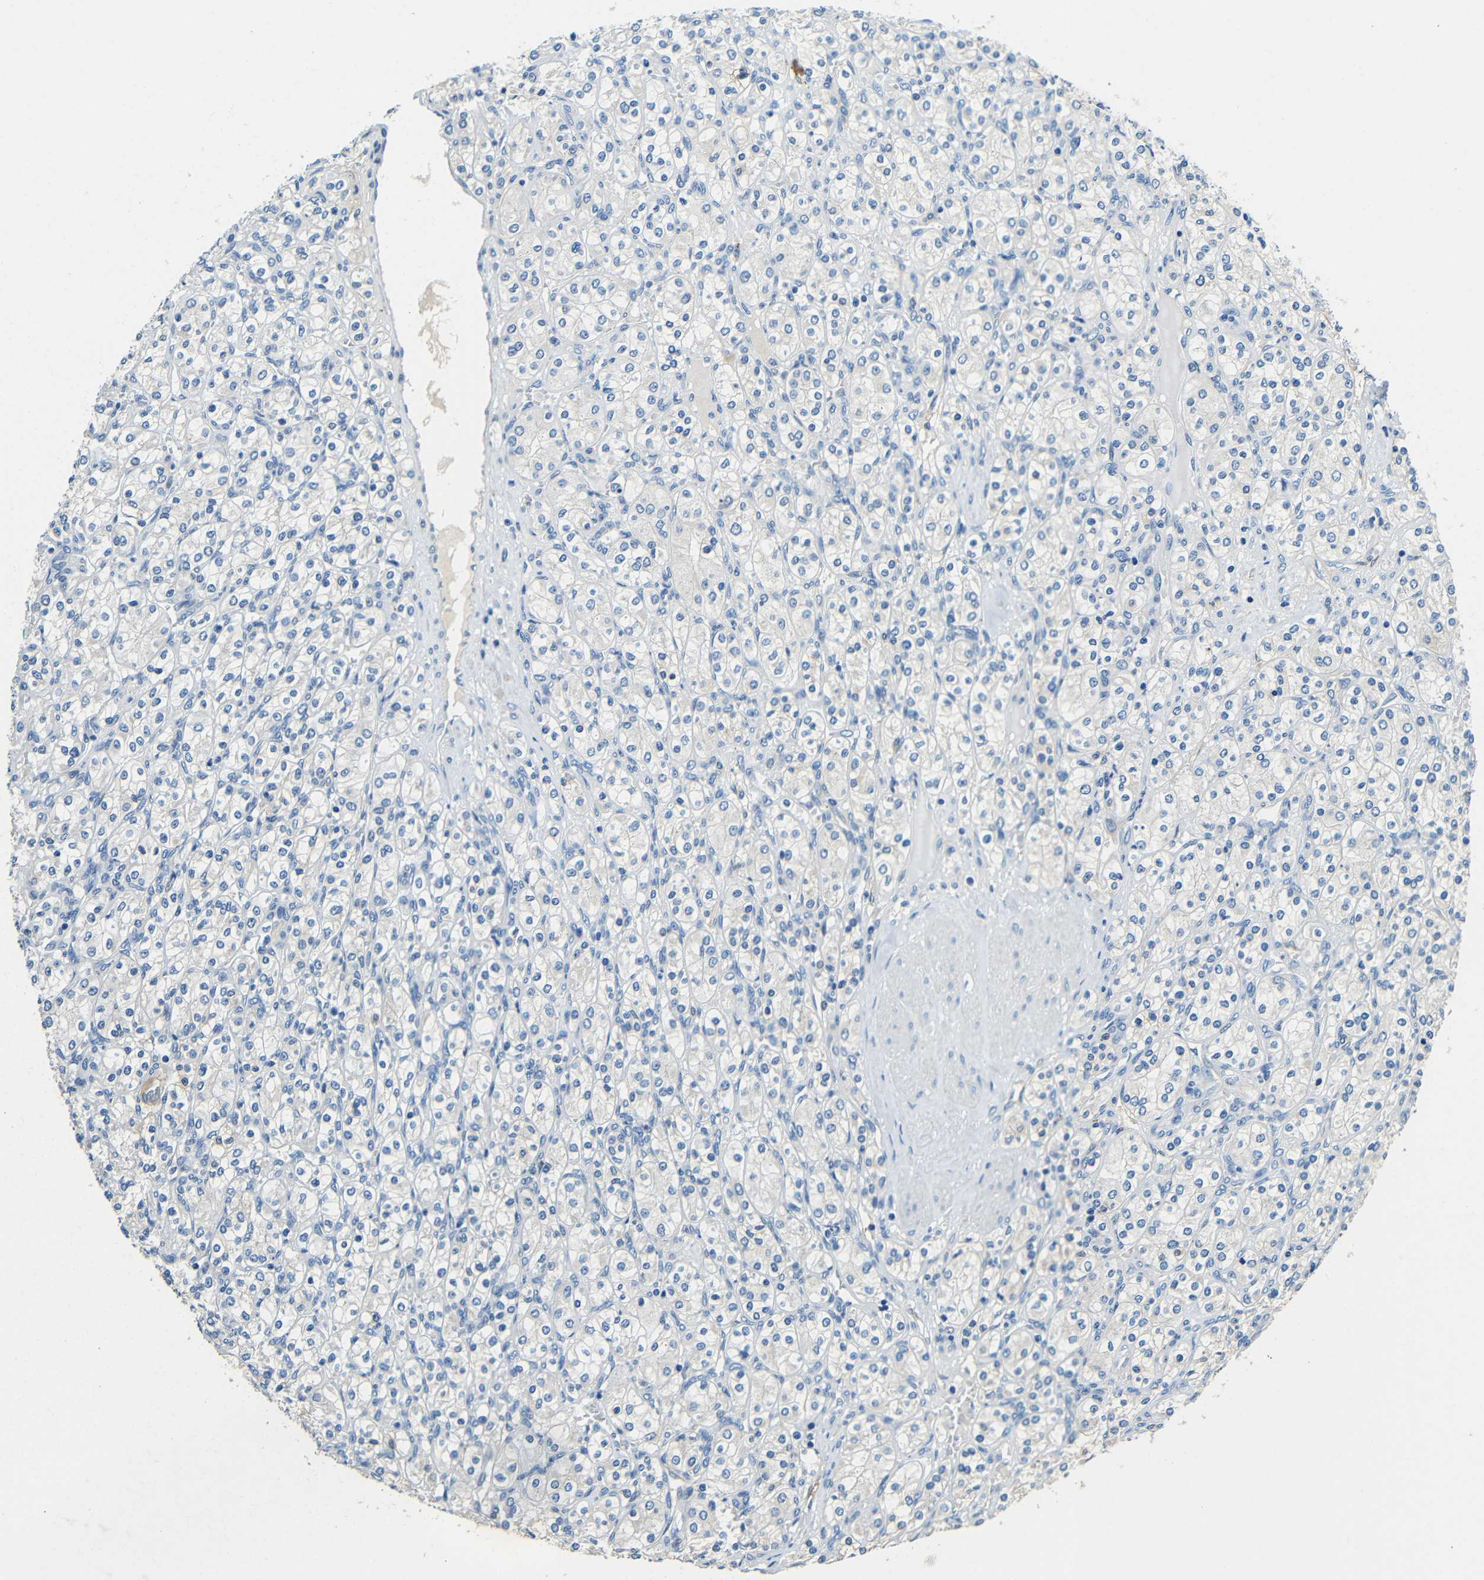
{"staining": {"intensity": "negative", "quantity": "none", "location": "none"}, "tissue": "renal cancer", "cell_type": "Tumor cells", "image_type": "cancer", "snomed": [{"axis": "morphology", "description": "Adenocarcinoma, NOS"}, {"axis": "topography", "description": "Kidney"}], "caption": "Immunohistochemistry of renal cancer shows no expression in tumor cells.", "gene": "FMO5", "patient": {"sex": "male", "age": 77}}